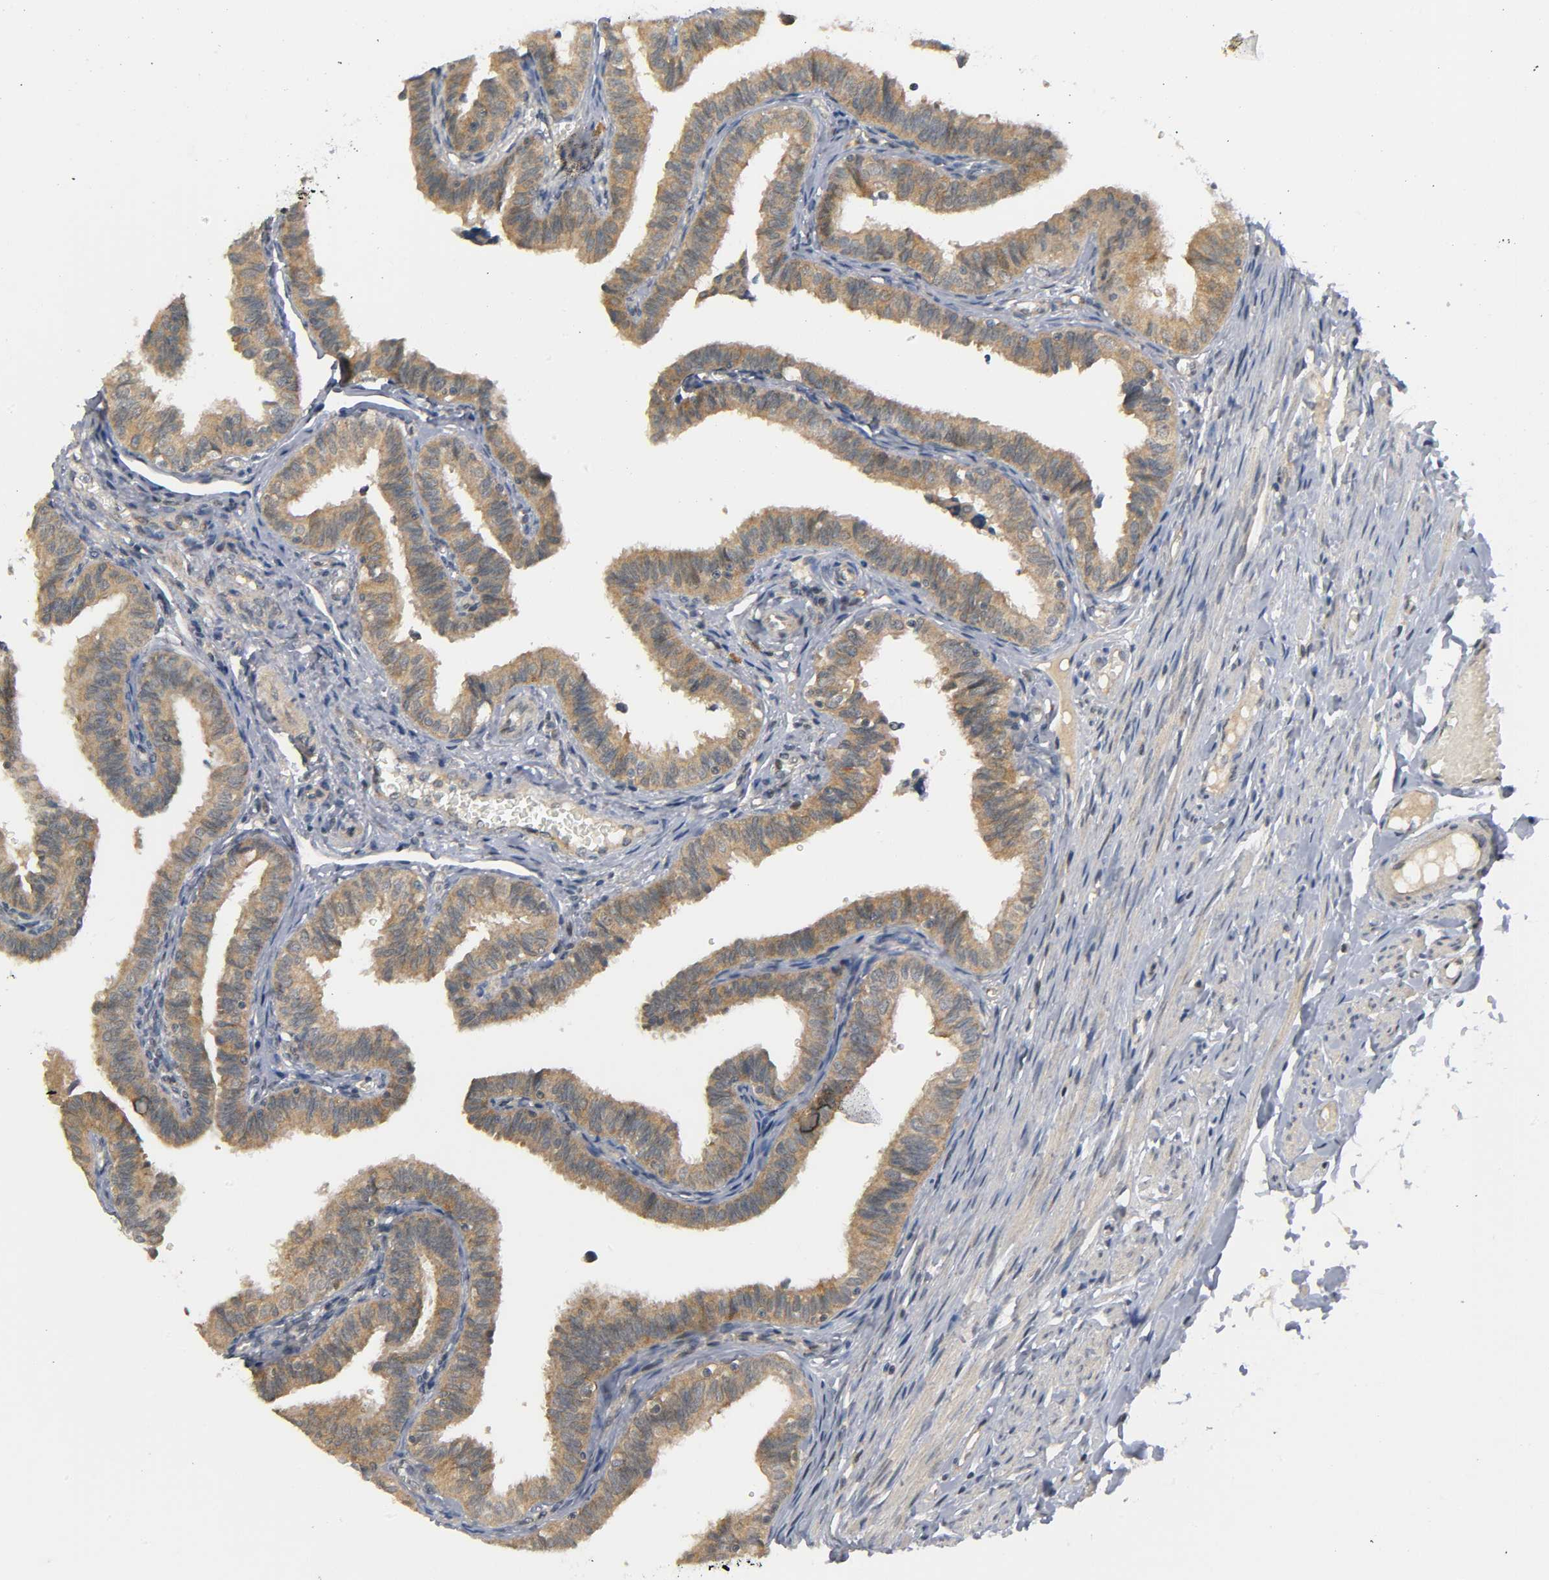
{"staining": {"intensity": "moderate", "quantity": ">75%", "location": "cytoplasmic/membranous"}, "tissue": "fallopian tube", "cell_type": "Glandular cells", "image_type": "normal", "snomed": [{"axis": "morphology", "description": "Normal tissue, NOS"}, {"axis": "topography", "description": "Fallopian tube"}], "caption": "Protein expression analysis of normal human fallopian tube reveals moderate cytoplasmic/membranous staining in about >75% of glandular cells. The staining is performed using DAB (3,3'-diaminobenzidine) brown chromogen to label protein expression. The nuclei are counter-stained blue using hematoxylin.", "gene": "MAPK8", "patient": {"sex": "female", "age": 46}}